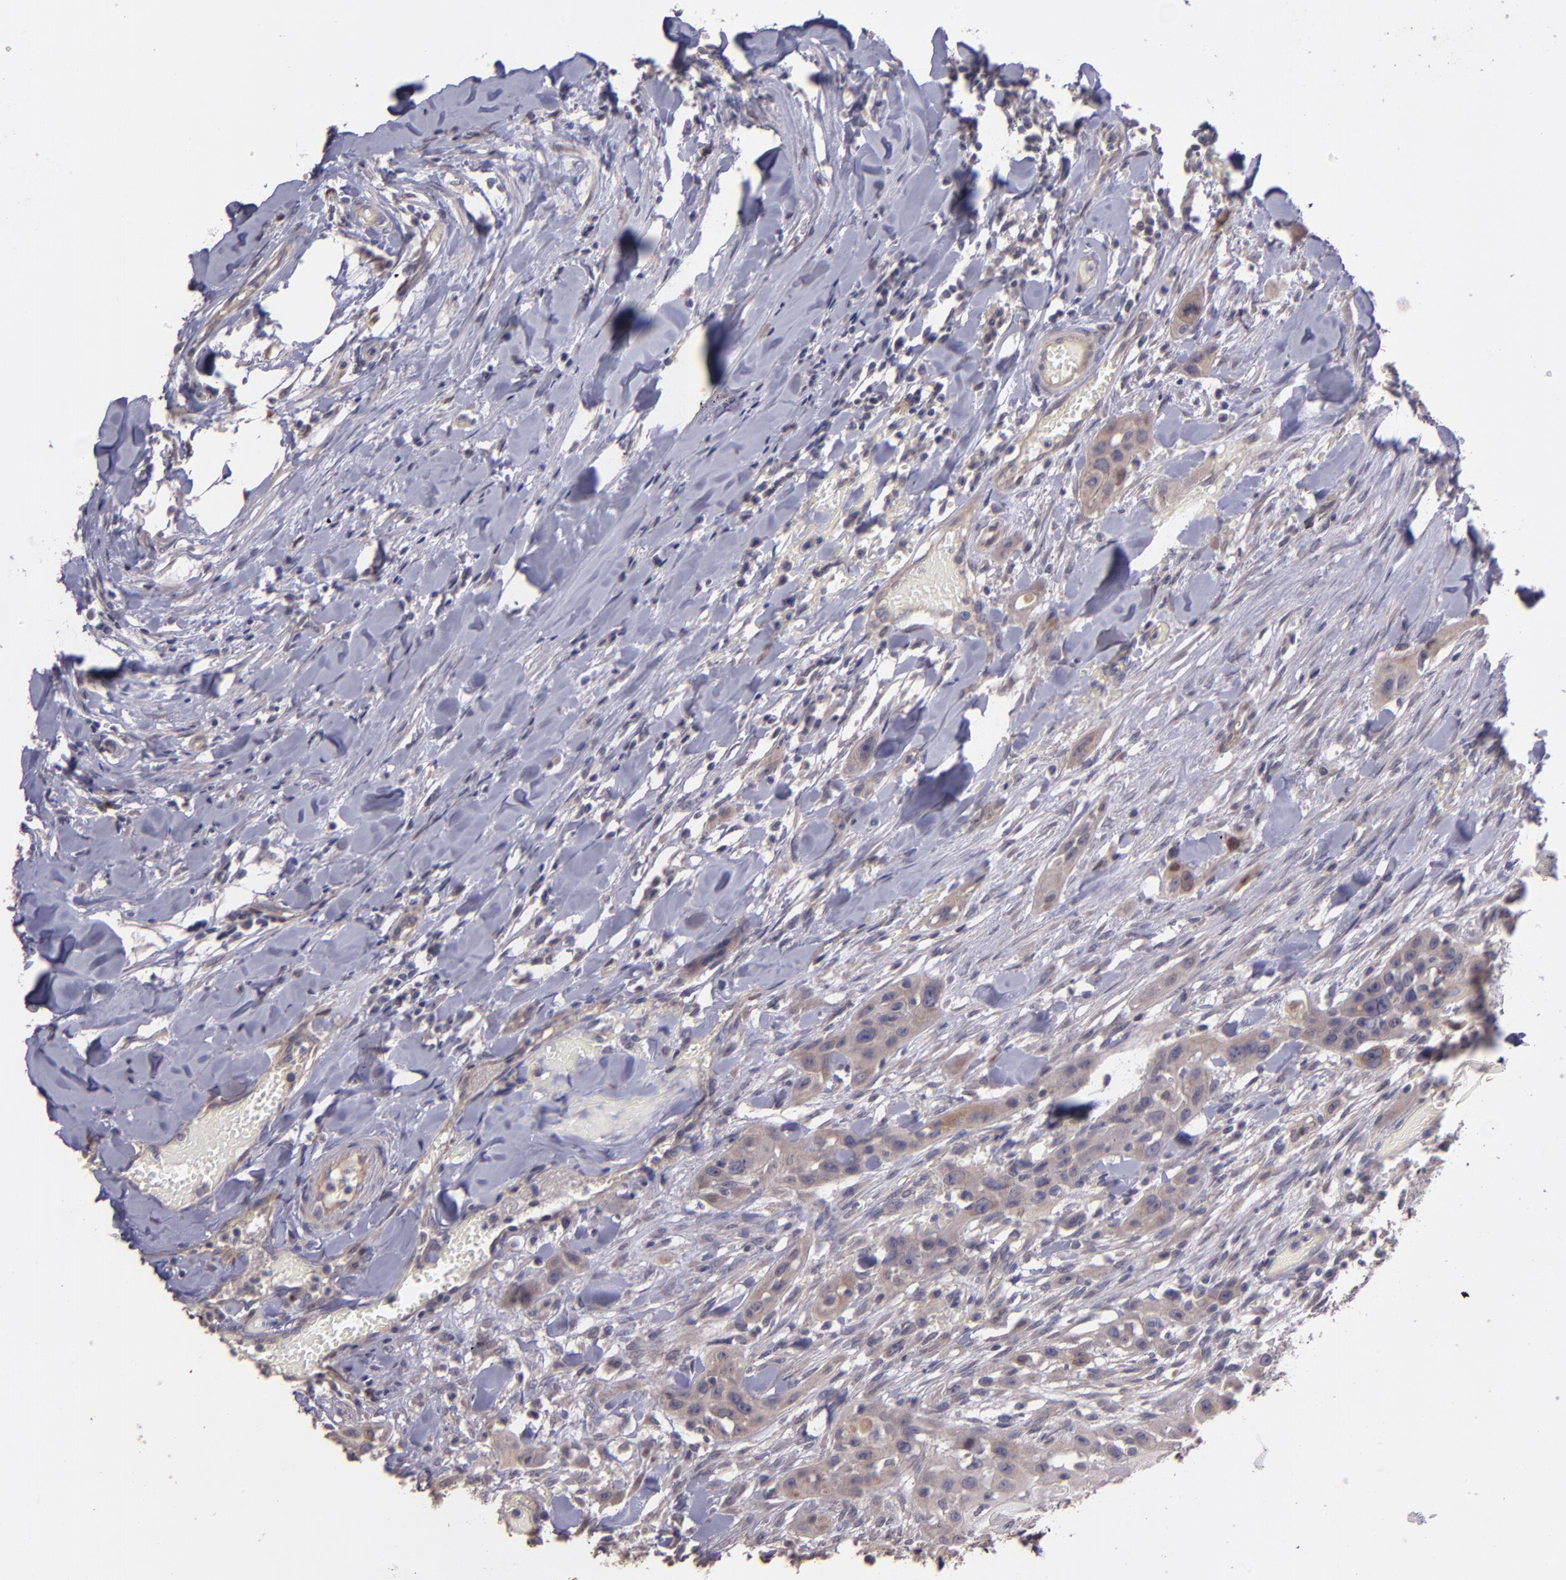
{"staining": {"intensity": "weak", "quantity": "<25%", "location": "cytoplasmic/membranous"}, "tissue": "head and neck cancer", "cell_type": "Tumor cells", "image_type": "cancer", "snomed": [{"axis": "morphology", "description": "Neoplasm, malignant, NOS"}, {"axis": "topography", "description": "Salivary gland"}, {"axis": "topography", "description": "Head-Neck"}], "caption": "Immunohistochemistry (IHC) of head and neck neoplasm (malignant) reveals no positivity in tumor cells.", "gene": "NUP62CL", "patient": {"sex": "male", "age": 43}}